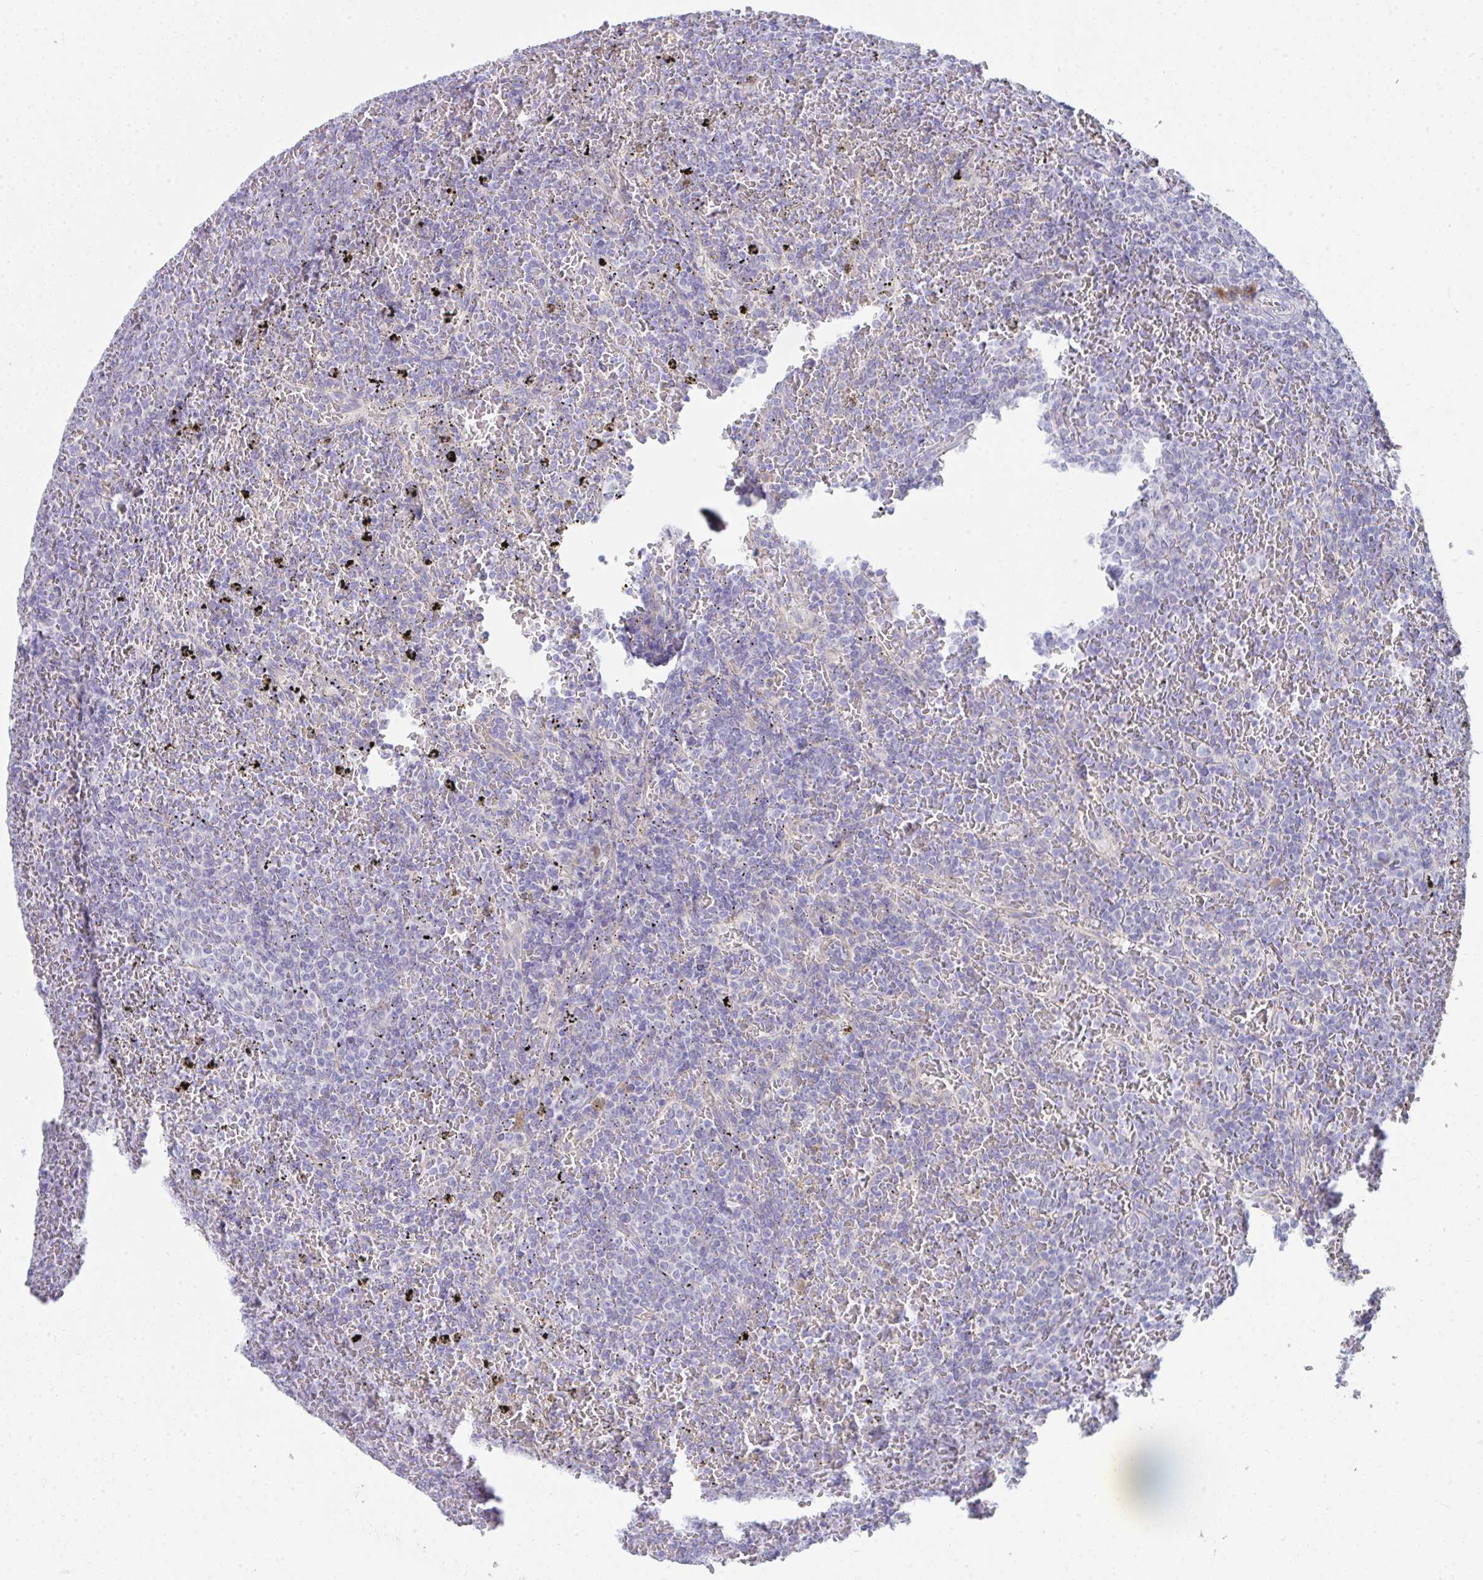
{"staining": {"intensity": "negative", "quantity": "none", "location": "none"}, "tissue": "lymphoma", "cell_type": "Tumor cells", "image_type": "cancer", "snomed": [{"axis": "morphology", "description": "Malignant lymphoma, non-Hodgkin's type, Low grade"}, {"axis": "topography", "description": "Spleen"}], "caption": "This is an IHC micrograph of low-grade malignant lymphoma, non-Hodgkin's type. There is no expression in tumor cells.", "gene": "GAB1", "patient": {"sex": "female", "age": 77}}